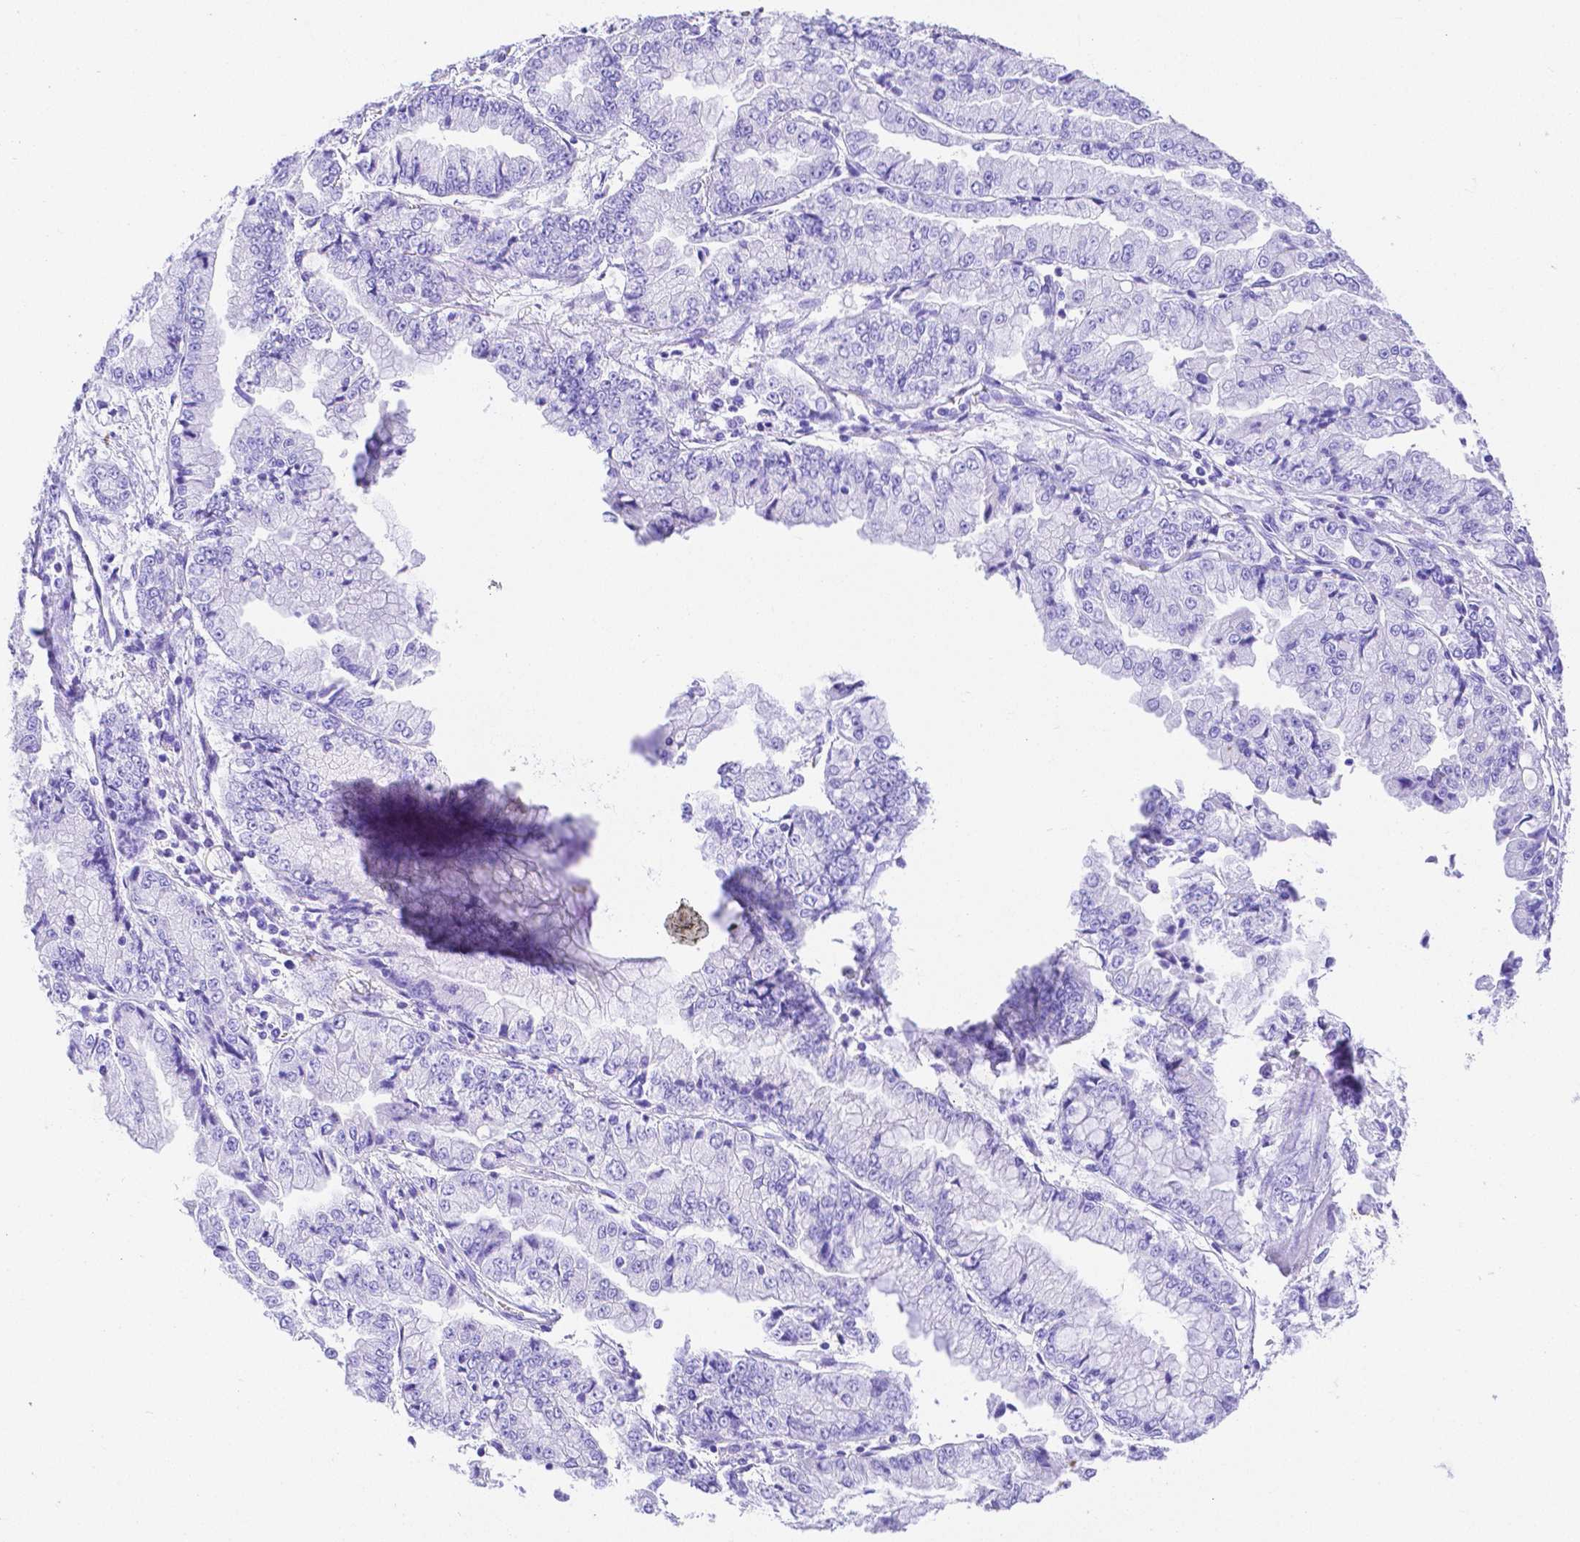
{"staining": {"intensity": "negative", "quantity": "none", "location": "none"}, "tissue": "stomach cancer", "cell_type": "Tumor cells", "image_type": "cancer", "snomed": [{"axis": "morphology", "description": "Adenocarcinoma, NOS"}, {"axis": "topography", "description": "Stomach, upper"}], "caption": "The immunohistochemistry photomicrograph has no significant positivity in tumor cells of stomach adenocarcinoma tissue. (Immunohistochemistry, brightfield microscopy, high magnification).", "gene": "SMR3A", "patient": {"sex": "female", "age": 74}}